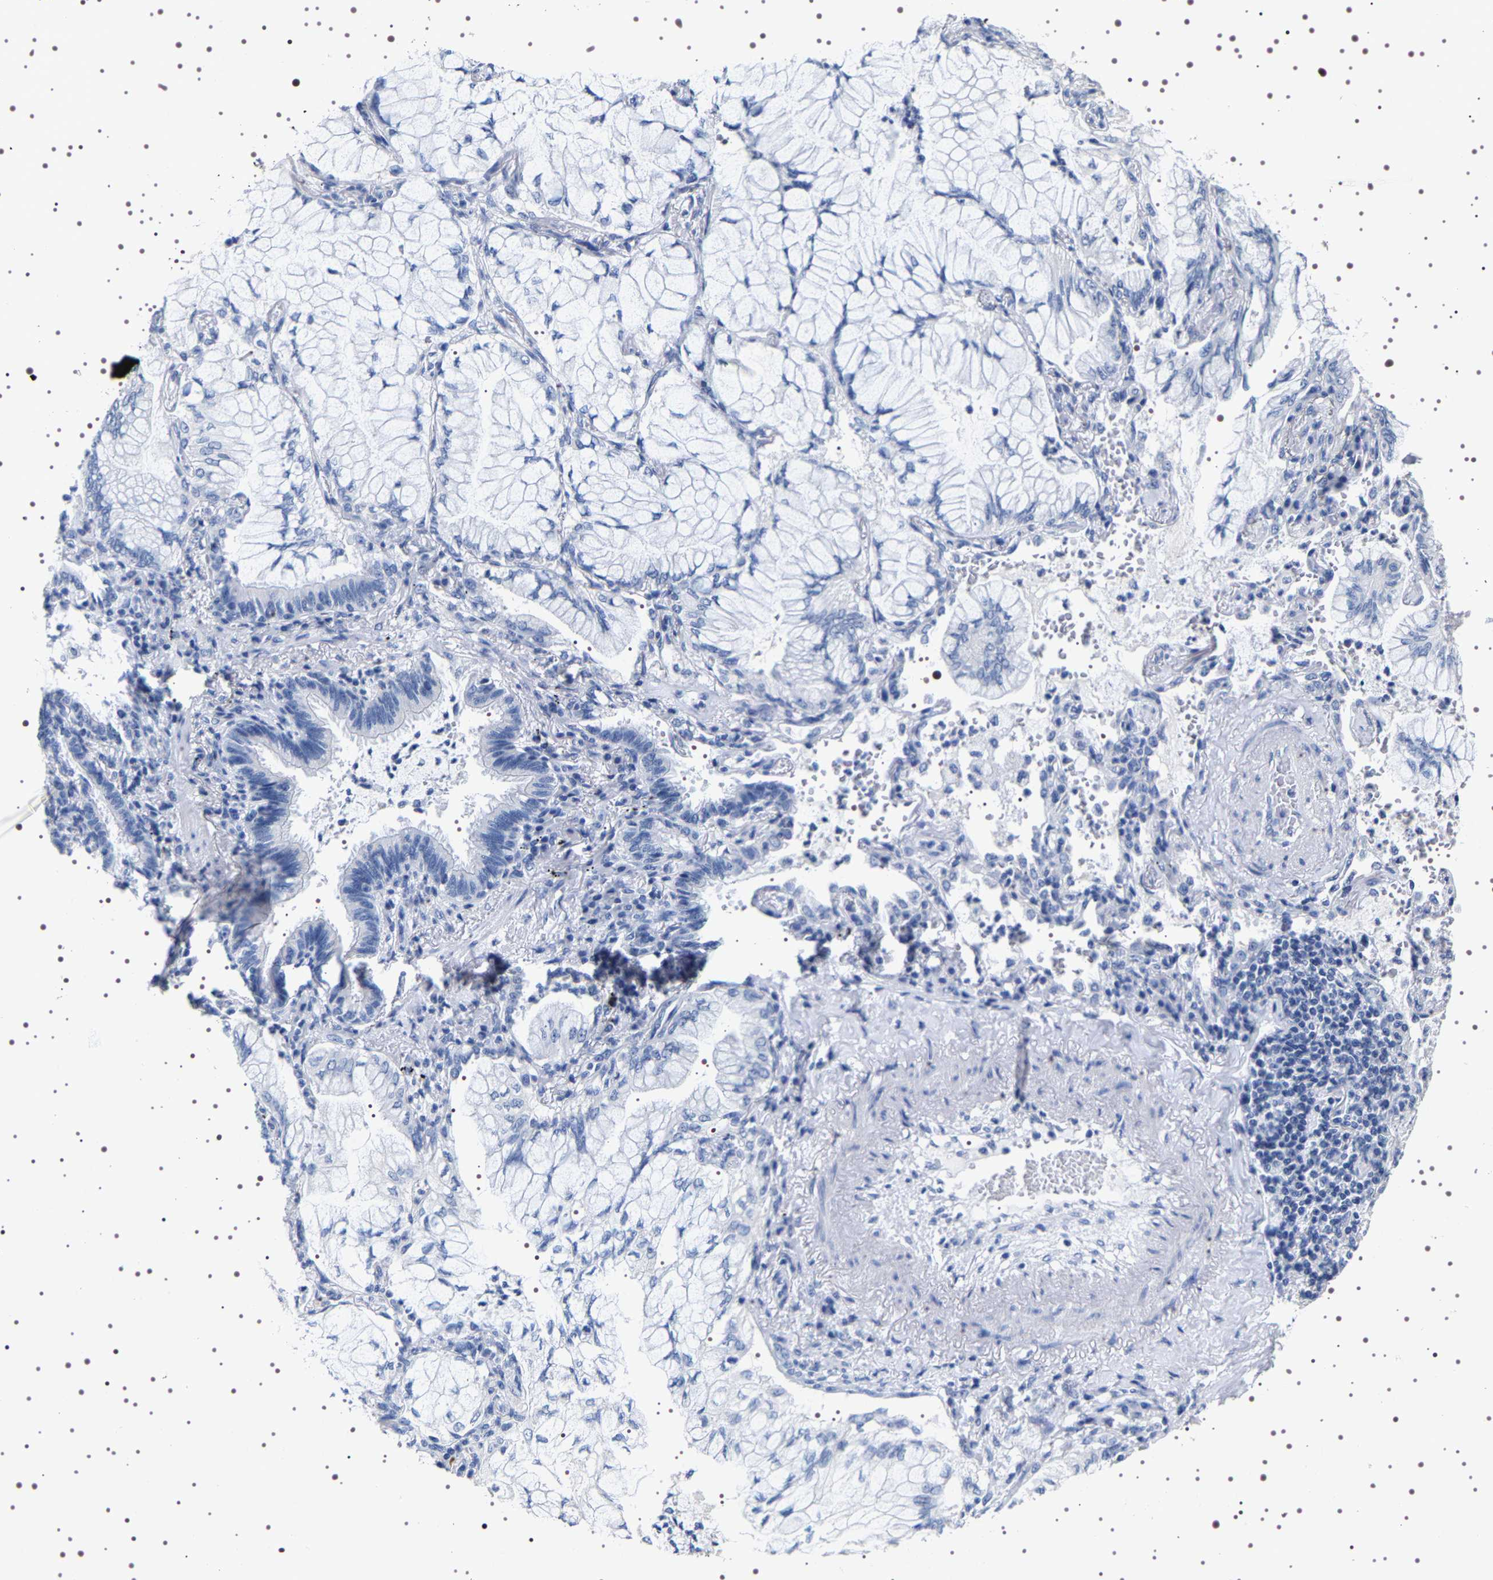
{"staining": {"intensity": "negative", "quantity": "none", "location": "none"}, "tissue": "lung cancer", "cell_type": "Tumor cells", "image_type": "cancer", "snomed": [{"axis": "morphology", "description": "Adenocarcinoma, NOS"}, {"axis": "topography", "description": "Lung"}], "caption": "The histopathology image displays no staining of tumor cells in lung adenocarcinoma. The staining was performed using DAB to visualize the protein expression in brown, while the nuclei were stained in blue with hematoxylin (Magnification: 20x).", "gene": "UBQLN3", "patient": {"sex": "female", "age": 70}}